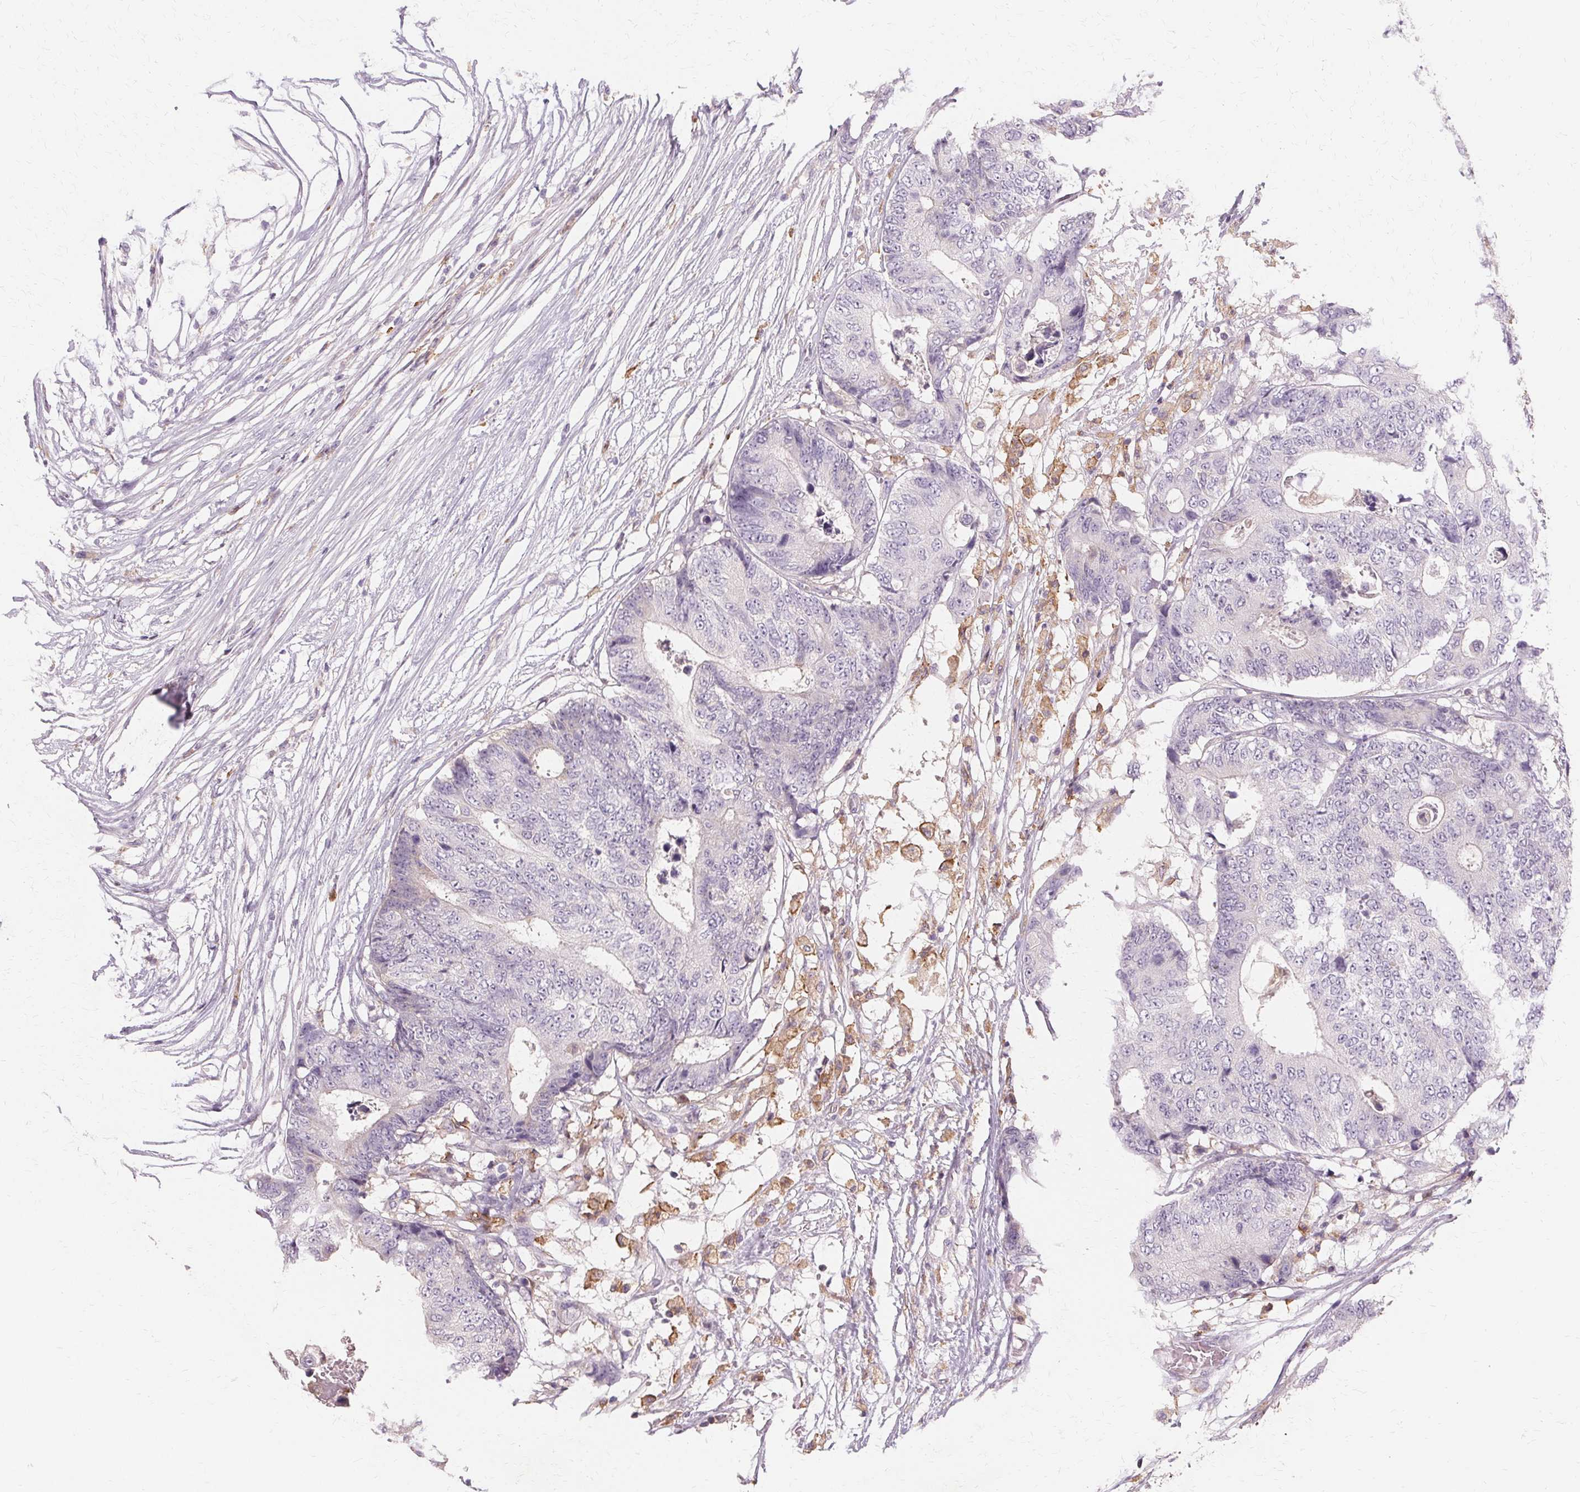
{"staining": {"intensity": "negative", "quantity": "none", "location": "none"}, "tissue": "colorectal cancer", "cell_type": "Tumor cells", "image_type": "cancer", "snomed": [{"axis": "morphology", "description": "Adenocarcinoma, NOS"}, {"axis": "topography", "description": "Colon"}], "caption": "This is an immunohistochemistry image of human colorectal adenocarcinoma. There is no positivity in tumor cells.", "gene": "IFNGR1", "patient": {"sex": "female", "age": 48}}